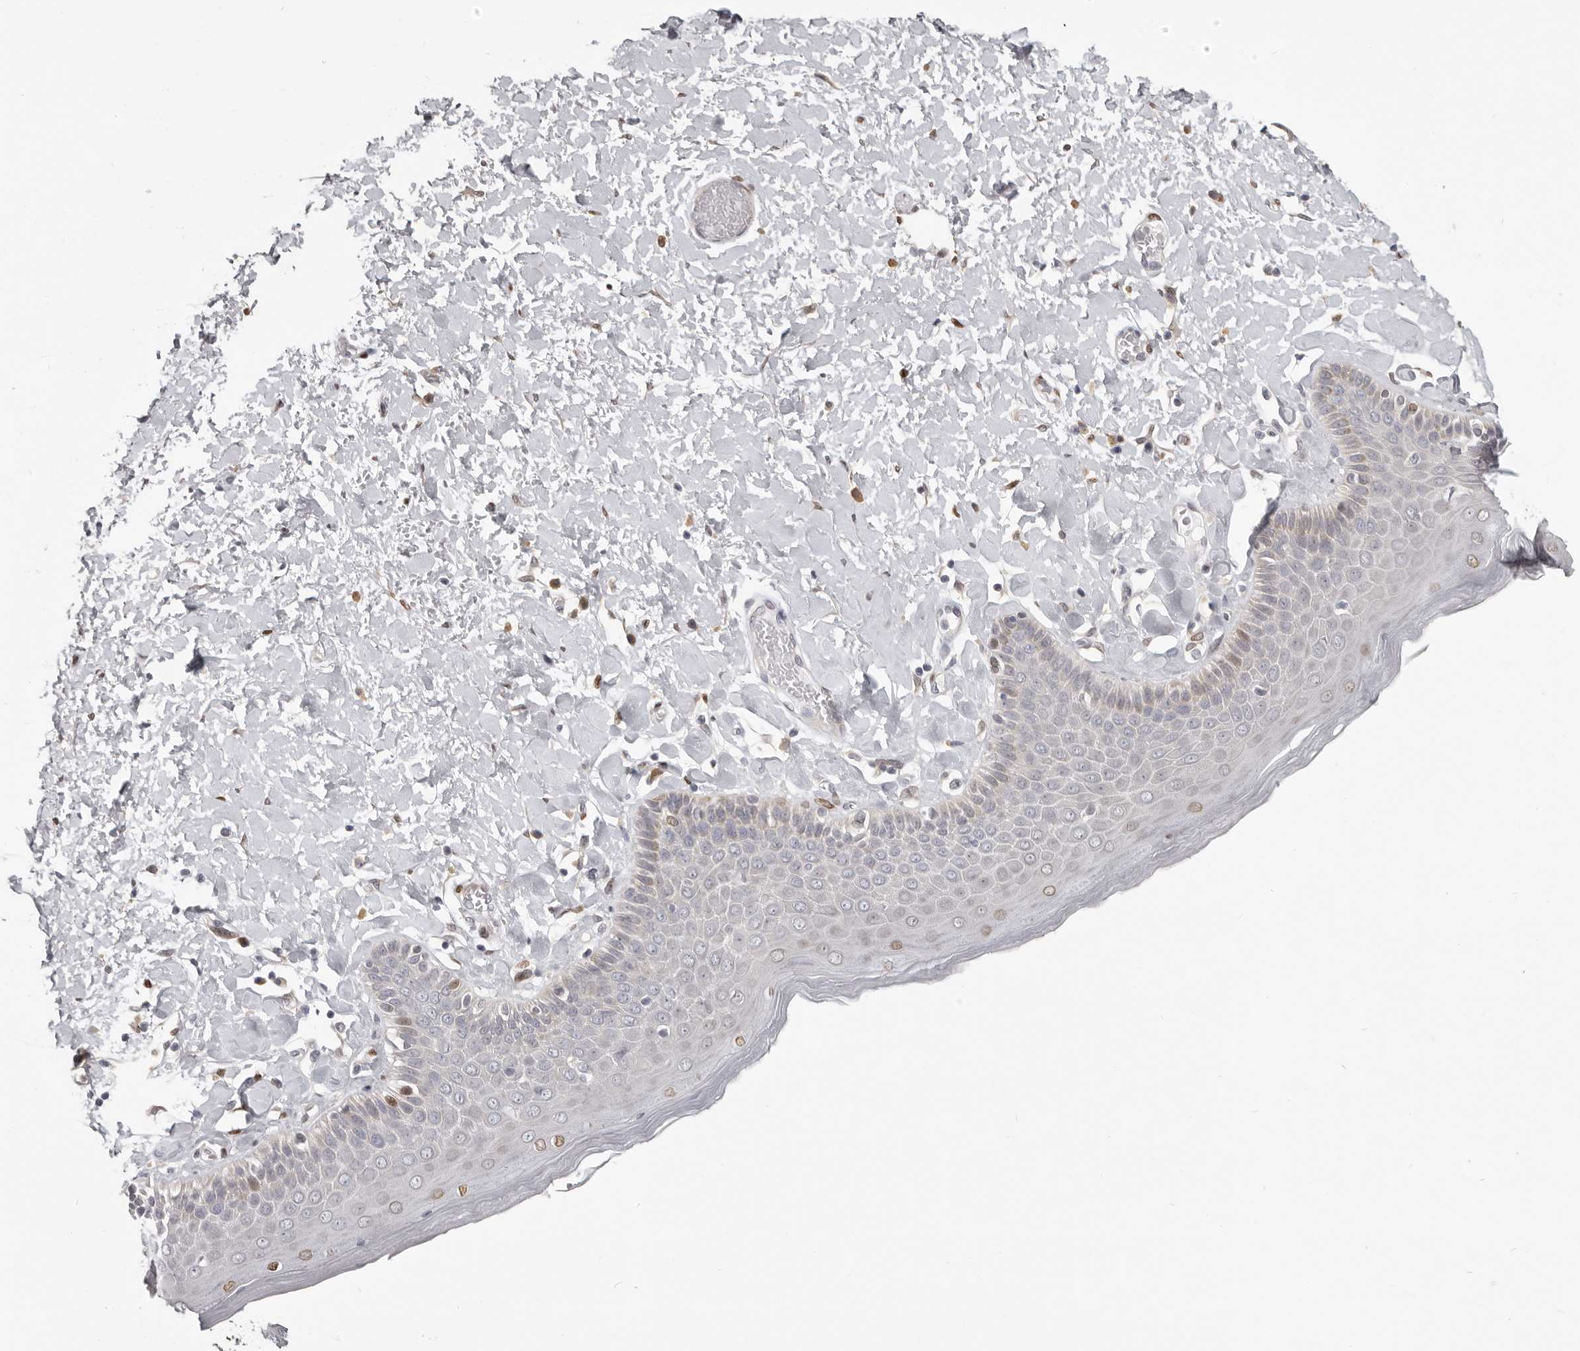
{"staining": {"intensity": "moderate", "quantity": "25%-75%", "location": "nuclear"}, "tissue": "skin", "cell_type": "Epidermal cells", "image_type": "normal", "snomed": [{"axis": "morphology", "description": "Normal tissue, NOS"}, {"axis": "topography", "description": "Anal"}], "caption": "IHC histopathology image of unremarkable skin: human skin stained using immunohistochemistry exhibits medium levels of moderate protein expression localized specifically in the nuclear of epidermal cells, appearing as a nuclear brown color.", "gene": "SRP19", "patient": {"sex": "male", "age": 69}}